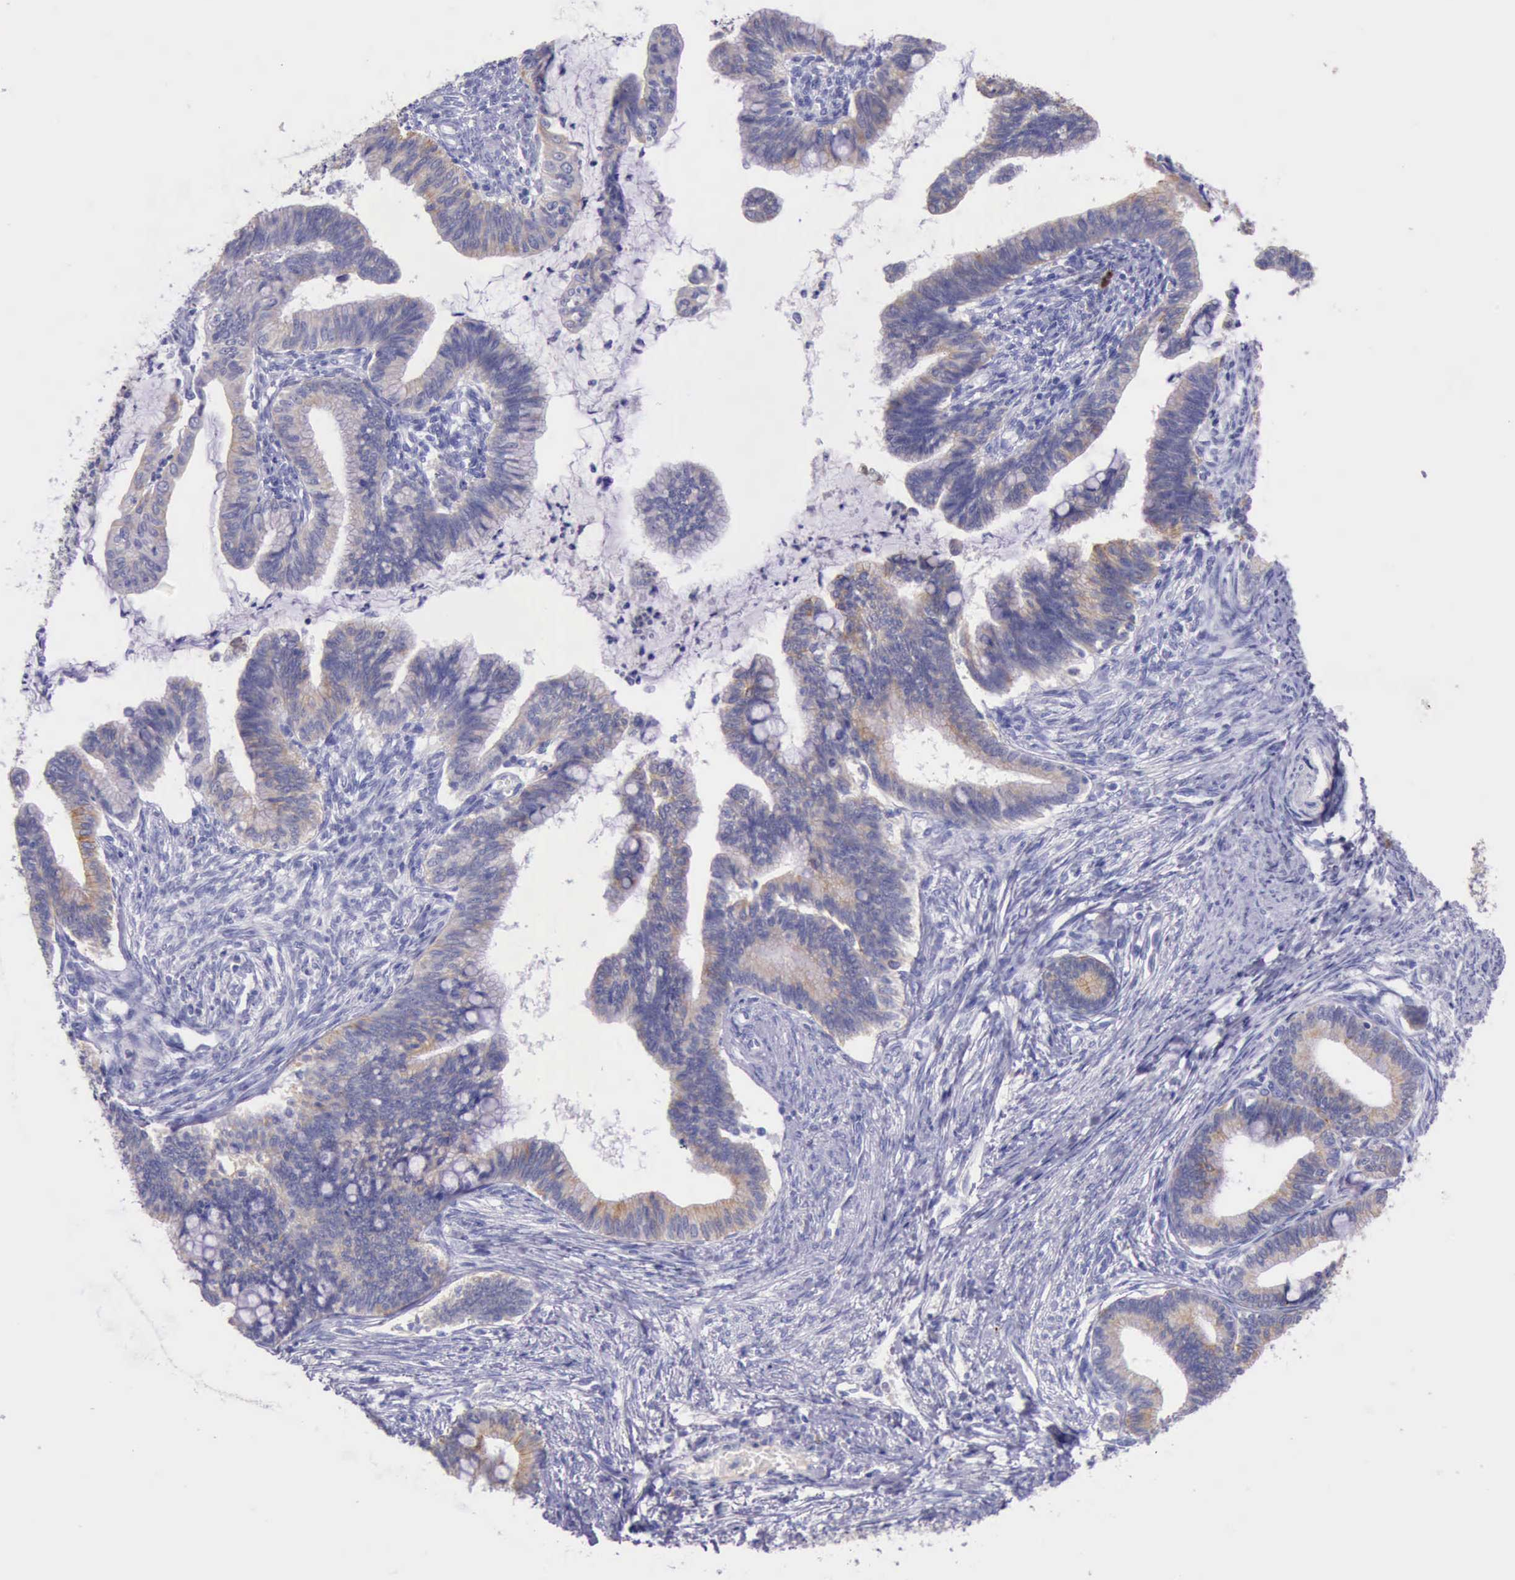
{"staining": {"intensity": "weak", "quantity": "25%-75%", "location": "cytoplasmic/membranous"}, "tissue": "cervical cancer", "cell_type": "Tumor cells", "image_type": "cancer", "snomed": [{"axis": "morphology", "description": "Adenocarcinoma, NOS"}, {"axis": "topography", "description": "Cervix"}], "caption": "Protein expression analysis of human cervical adenocarcinoma reveals weak cytoplasmic/membranous staining in approximately 25%-75% of tumor cells.", "gene": "KRT8", "patient": {"sex": "female", "age": 36}}